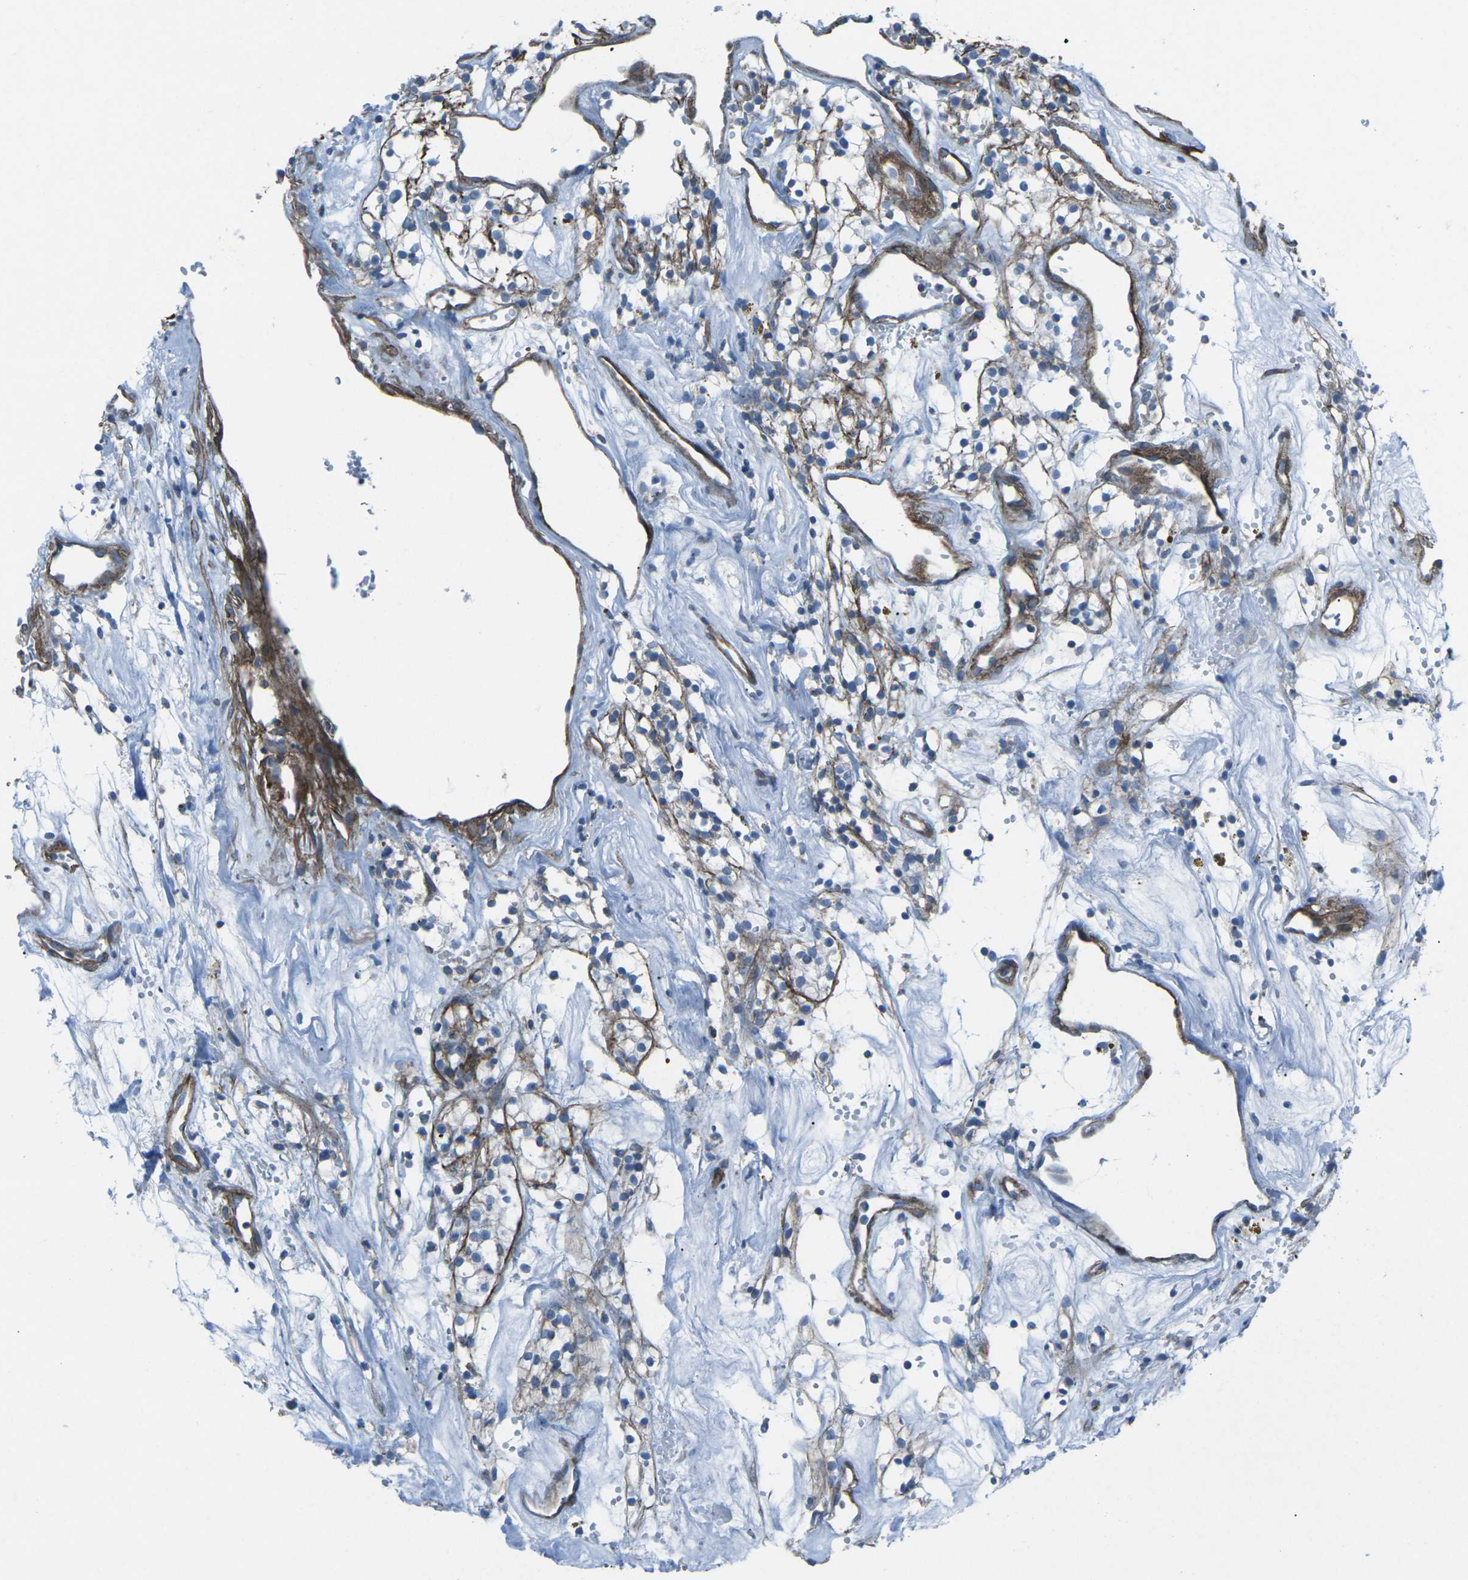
{"staining": {"intensity": "negative", "quantity": "none", "location": "none"}, "tissue": "renal cancer", "cell_type": "Tumor cells", "image_type": "cancer", "snomed": [{"axis": "morphology", "description": "Adenocarcinoma, NOS"}, {"axis": "topography", "description": "Kidney"}], "caption": "The histopathology image reveals no significant positivity in tumor cells of renal adenocarcinoma.", "gene": "UTRN", "patient": {"sex": "male", "age": 59}}